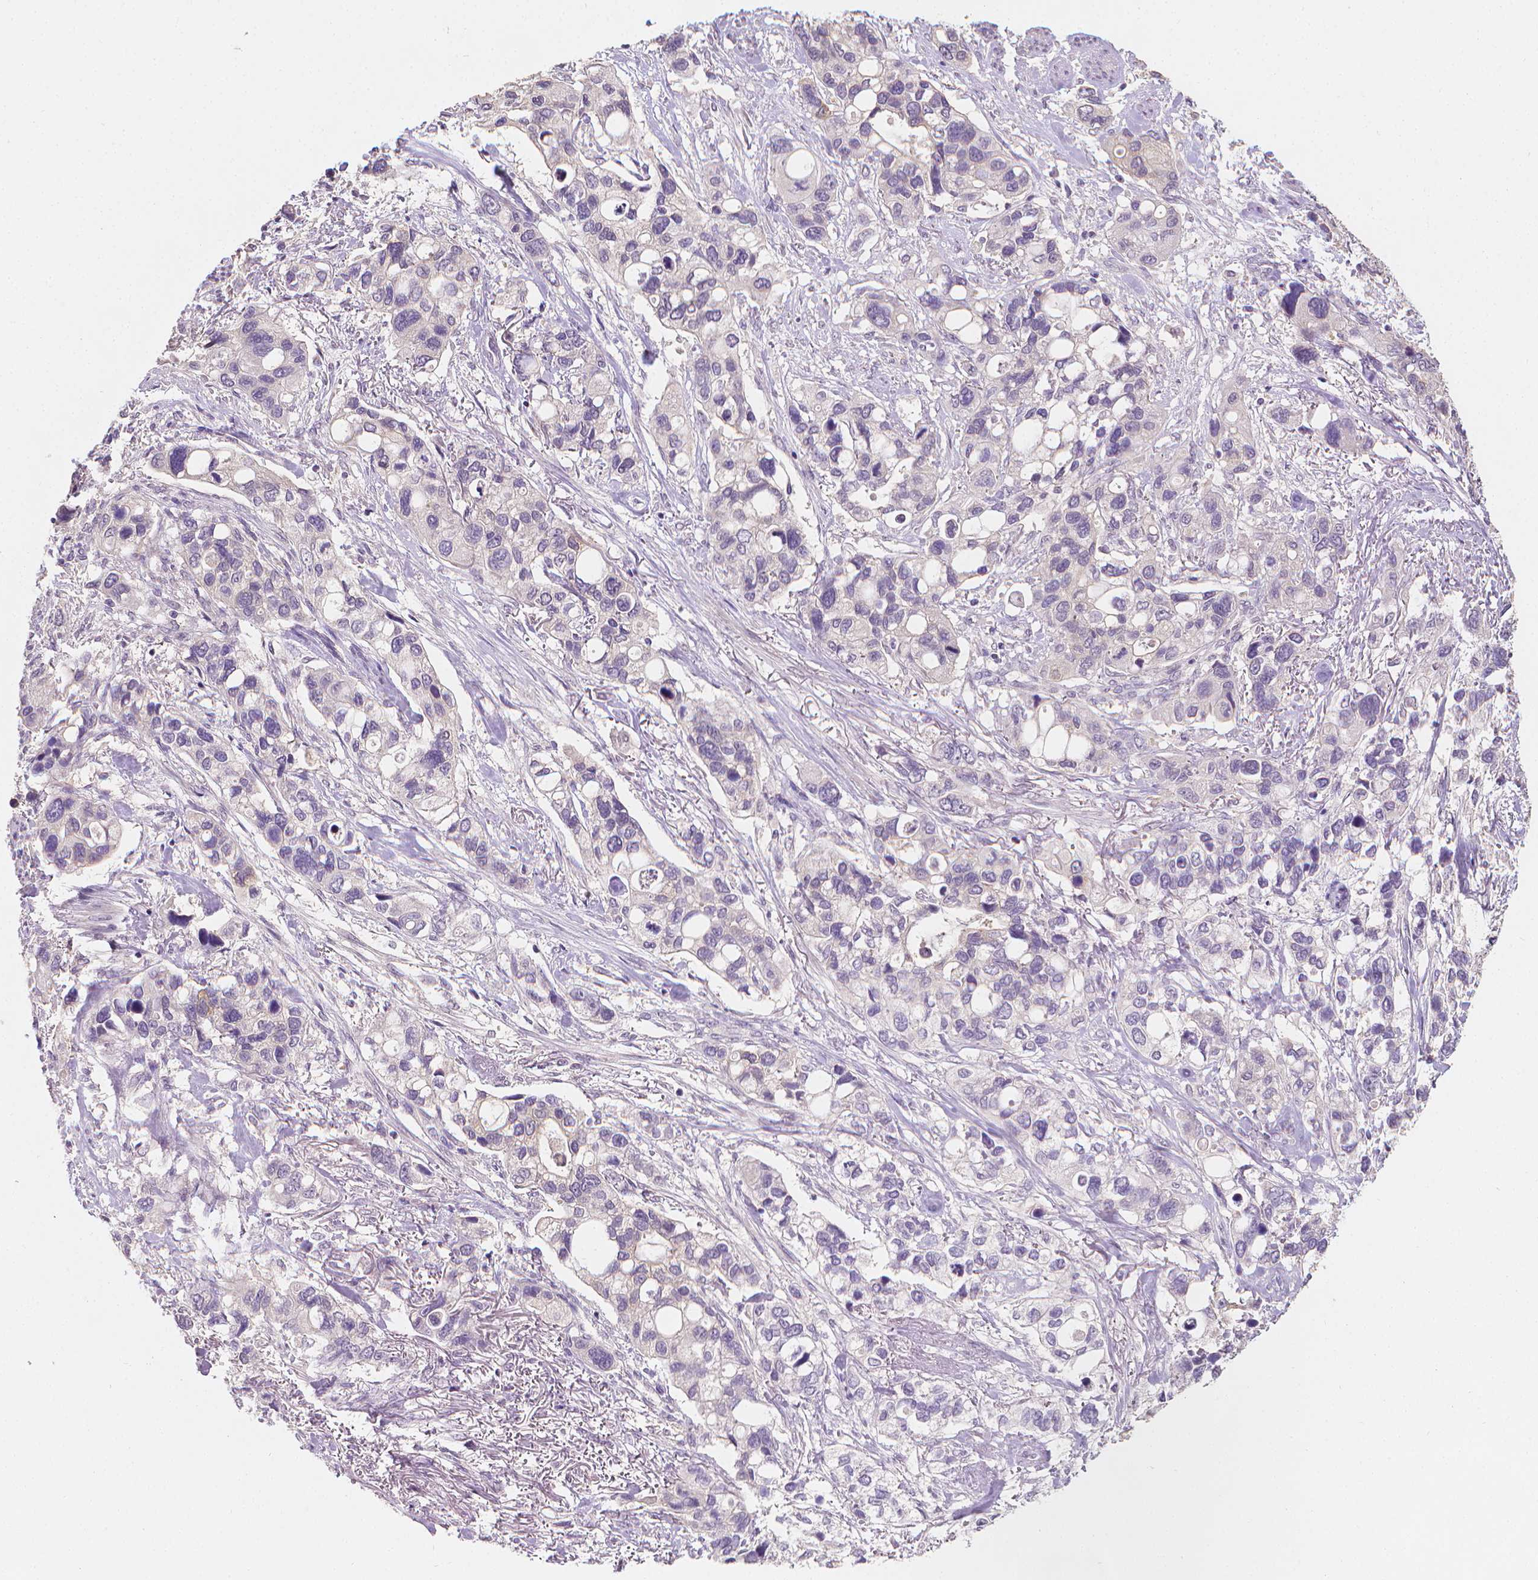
{"staining": {"intensity": "negative", "quantity": "none", "location": "none"}, "tissue": "stomach cancer", "cell_type": "Tumor cells", "image_type": "cancer", "snomed": [{"axis": "morphology", "description": "Adenocarcinoma, NOS"}, {"axis": "topography", "description": "Stomach, upper"}], "caption": "Histopathology image shows no protein positivity in tumor cells of stomach cancer tissue.", "gene": "FASN", "patient": {"sex": "female", "age": 81}}